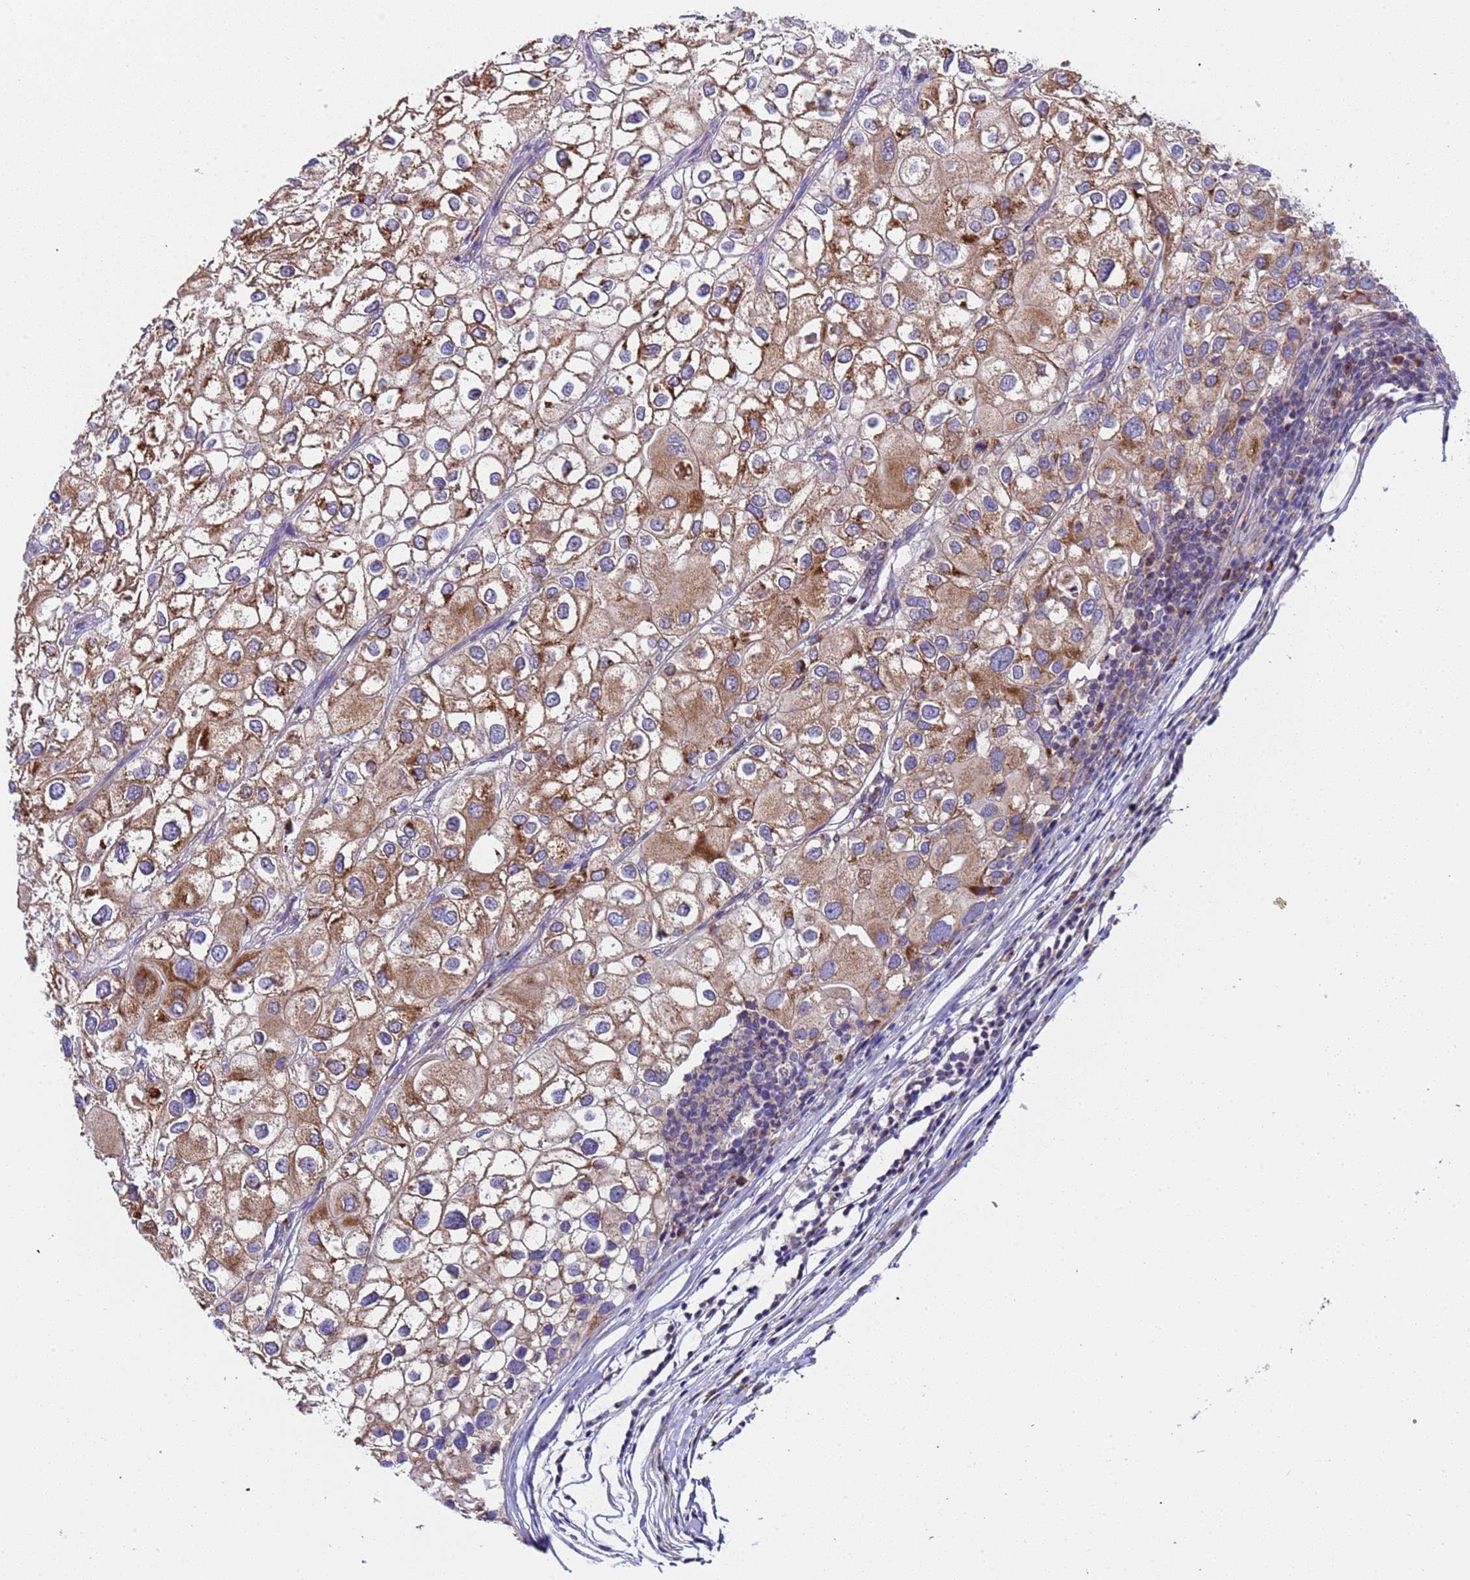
{"staining": {"intensity": "moderate", "quantity": ">75%", "location": "cytoplasmic/membranous"}, "tissue": "urothelial cancer", "cell_type": "Tumor cells", "image_type": "cancer", "snomed": [{"axis": "morphology", "description": "Urothelial carcinoma, High grade"}, {"axis": "topography", "description": "Urinary bladder"}], "caption": "The histopathology image reveals immunohistochemical staining of high-grade urothelial carcinoma. There is moderate cytoplasmic/membranous positivity is identified in about >75% of tumor cells. The protein of interest is shown in brown color, while the nuclei are stained blue.", "gene": "TMEM126A", "patient": {"sex": "male", "age": 64}}